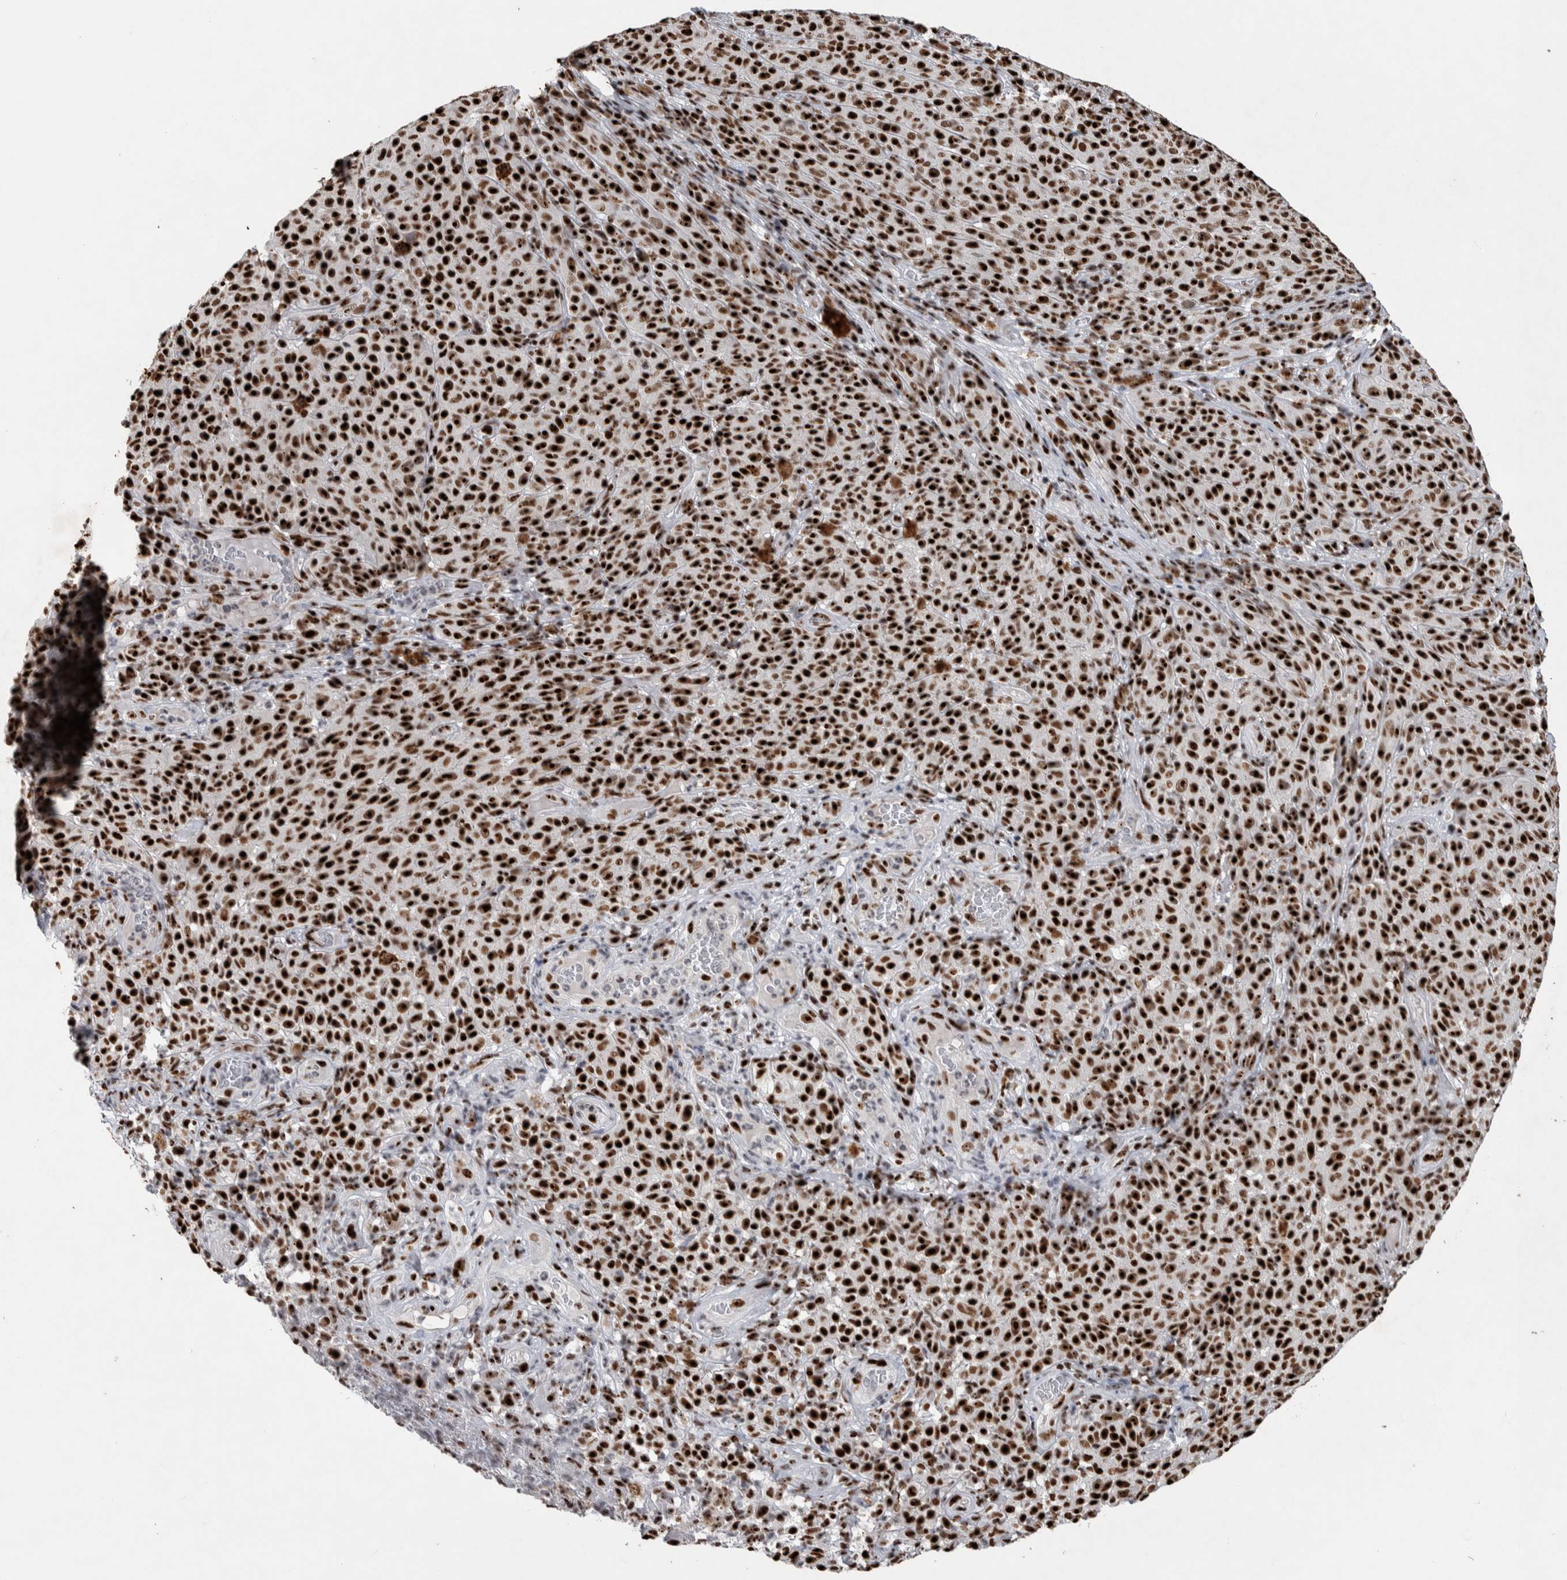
{"staining": {"intensity": "strong", "quantity": ">75%", "location": "nuclear"}, "tissue": "melanoma", "cell_type": "Tumor cells", "image_type": "cancer", "snomed": [{"axis": "morphology", "description": "Malignant melanoma, NOS"}, {"axis": "topography", "description": "Skin"}], "caption": "IHC (DAB) staining of human malignant melanoma demonstrates strong nuclear protein staining in about >75% of tumor cells.", "gene": "NCL", "patient": {"sex": "female", "age": 82}}